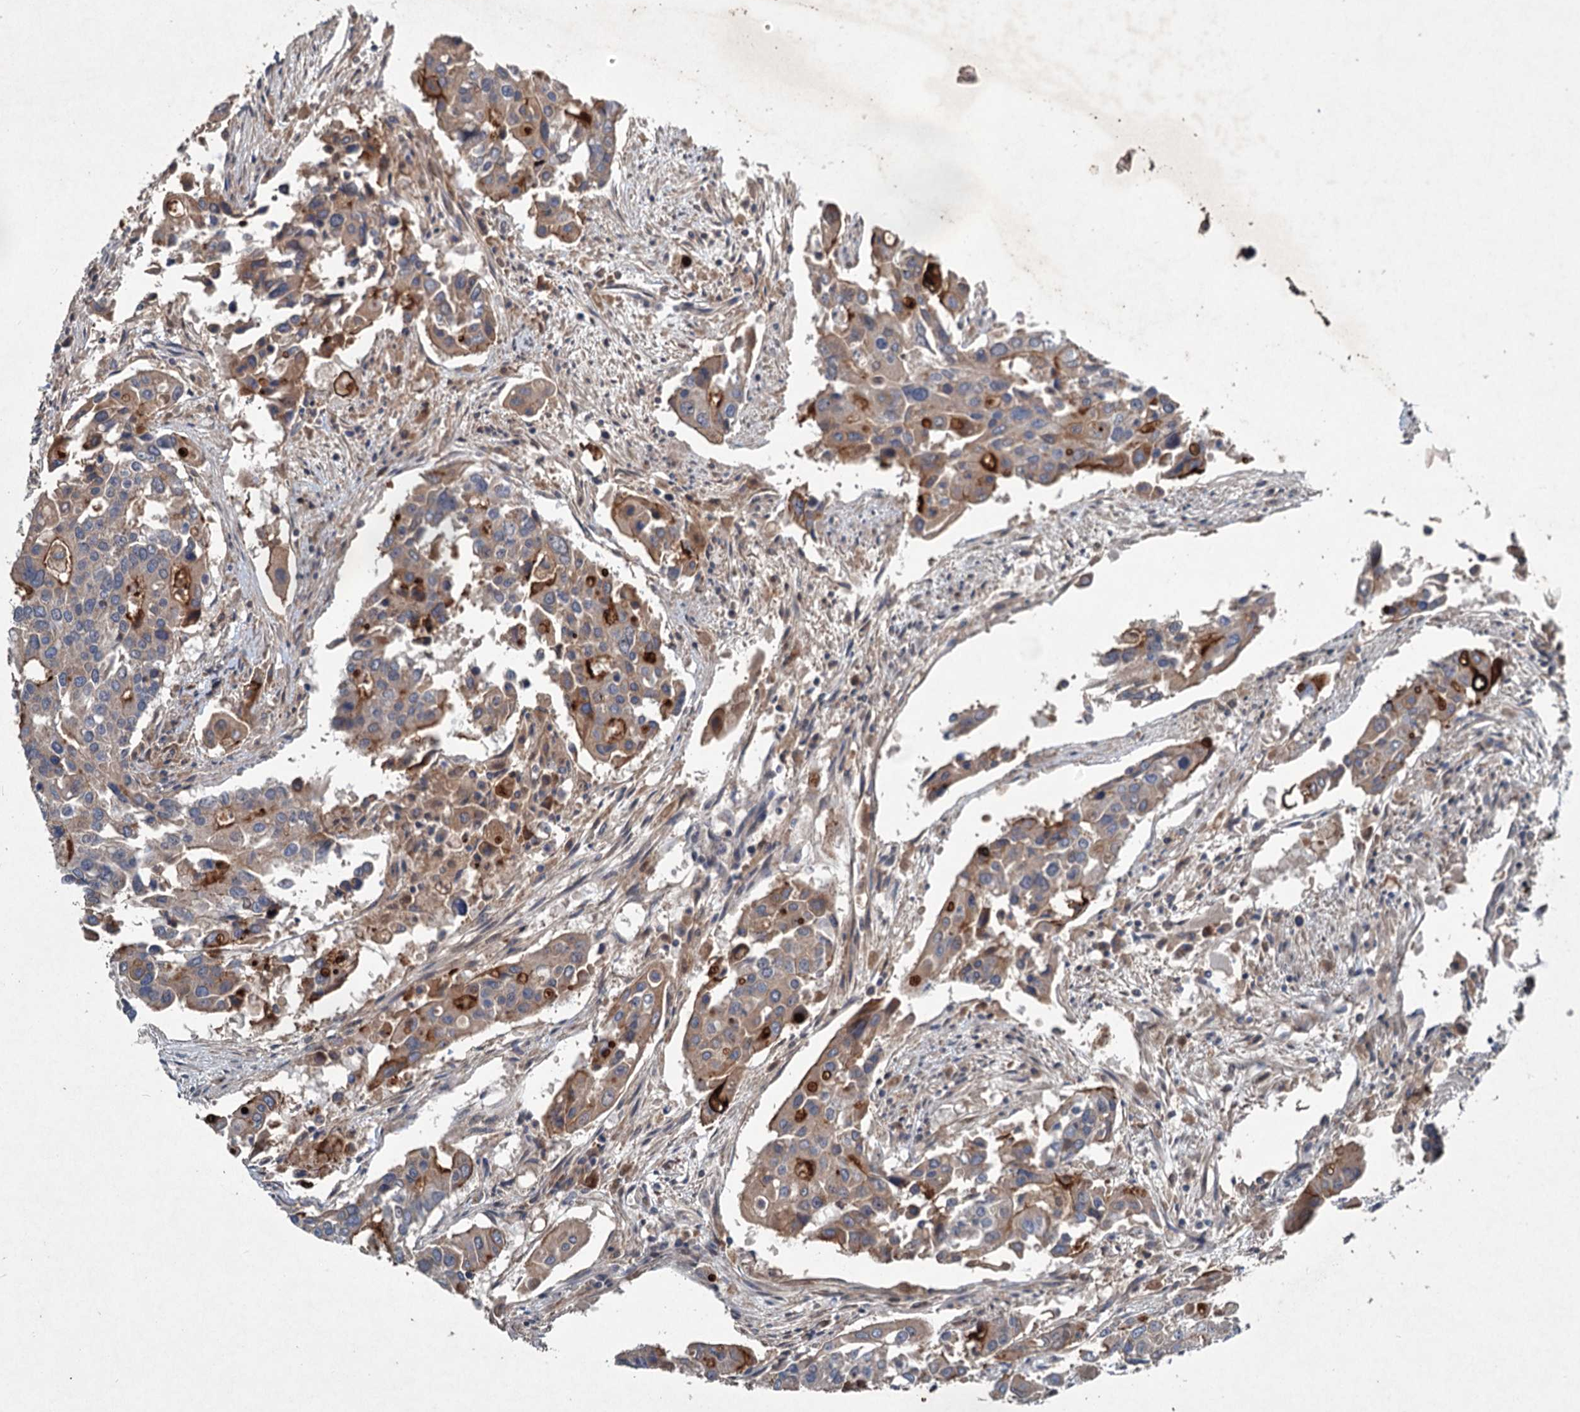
{"staining": {"intensity": "strong", "quantity": "<25%", "location": "cytoplasmic/membranous"}, "tissue": "colorectal cancer", "cell_type": "Tumor cells", "image_type": "cancer", "snomed": [{"axis": "morphology", "description": "Adenocarcinoma, NOS"}, {"axis": "topography", "description": "Colon"}], "caption": "High-magnification brightfield microscopy of colorectal adenocarcinoma stained with DAB (brown) and counterstained with hematoxylin (blue). tumor cells exhibit strong cytoplasmic/membranous expression is identified in about<25% of cells.", "gene": "TAPBPL", "patient": {"sex": "male", "age": 77}}